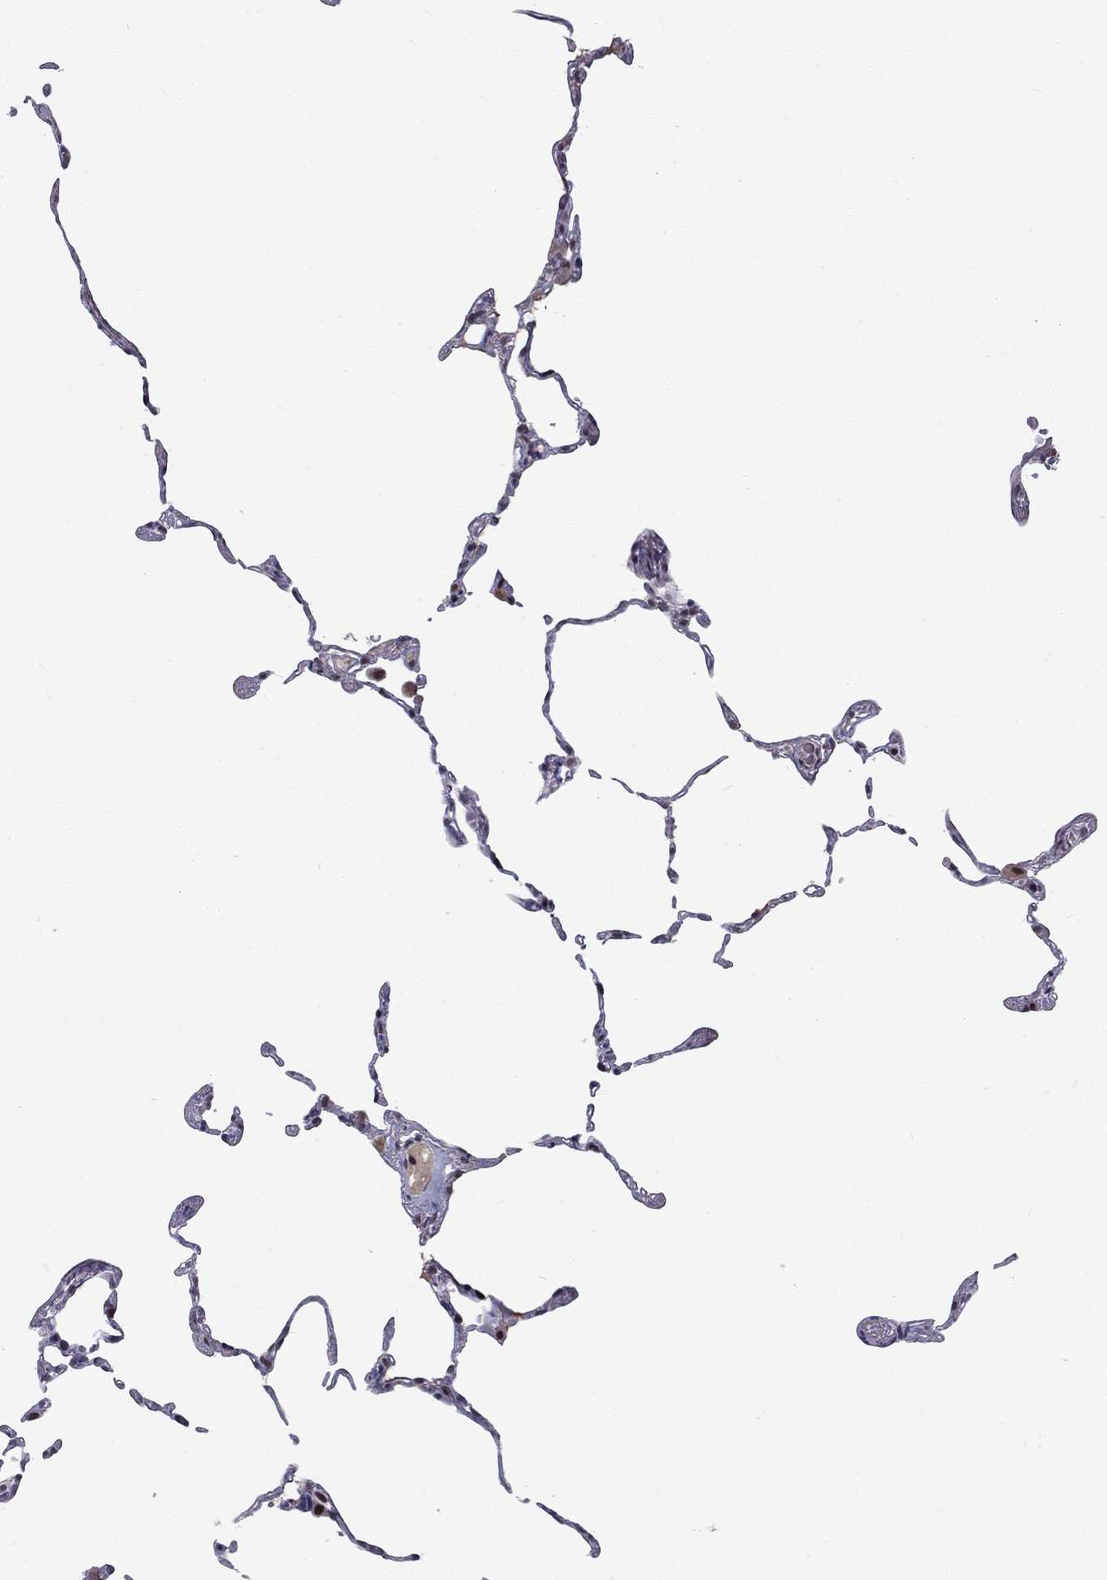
{"staining": {"intensity": "negative", "quantity": "none", "location": "none"}, "tissue": "lung", "cell_type": "Alveolar cells", "image_type": "normal", "snomed": [{"axis": "morphology", "description": "Normal tissue, NOS"}, {"axis": "topography", "description": "Lung"}], "caption": "This image is of benign lung stained with immunohistochemistry to label a protein in brown with the nuclei are counter-stained blue. There is no positivity in alveolar cells.", "gene": "TCEAL1", "patient": {"sex": "female", "age": 57}}